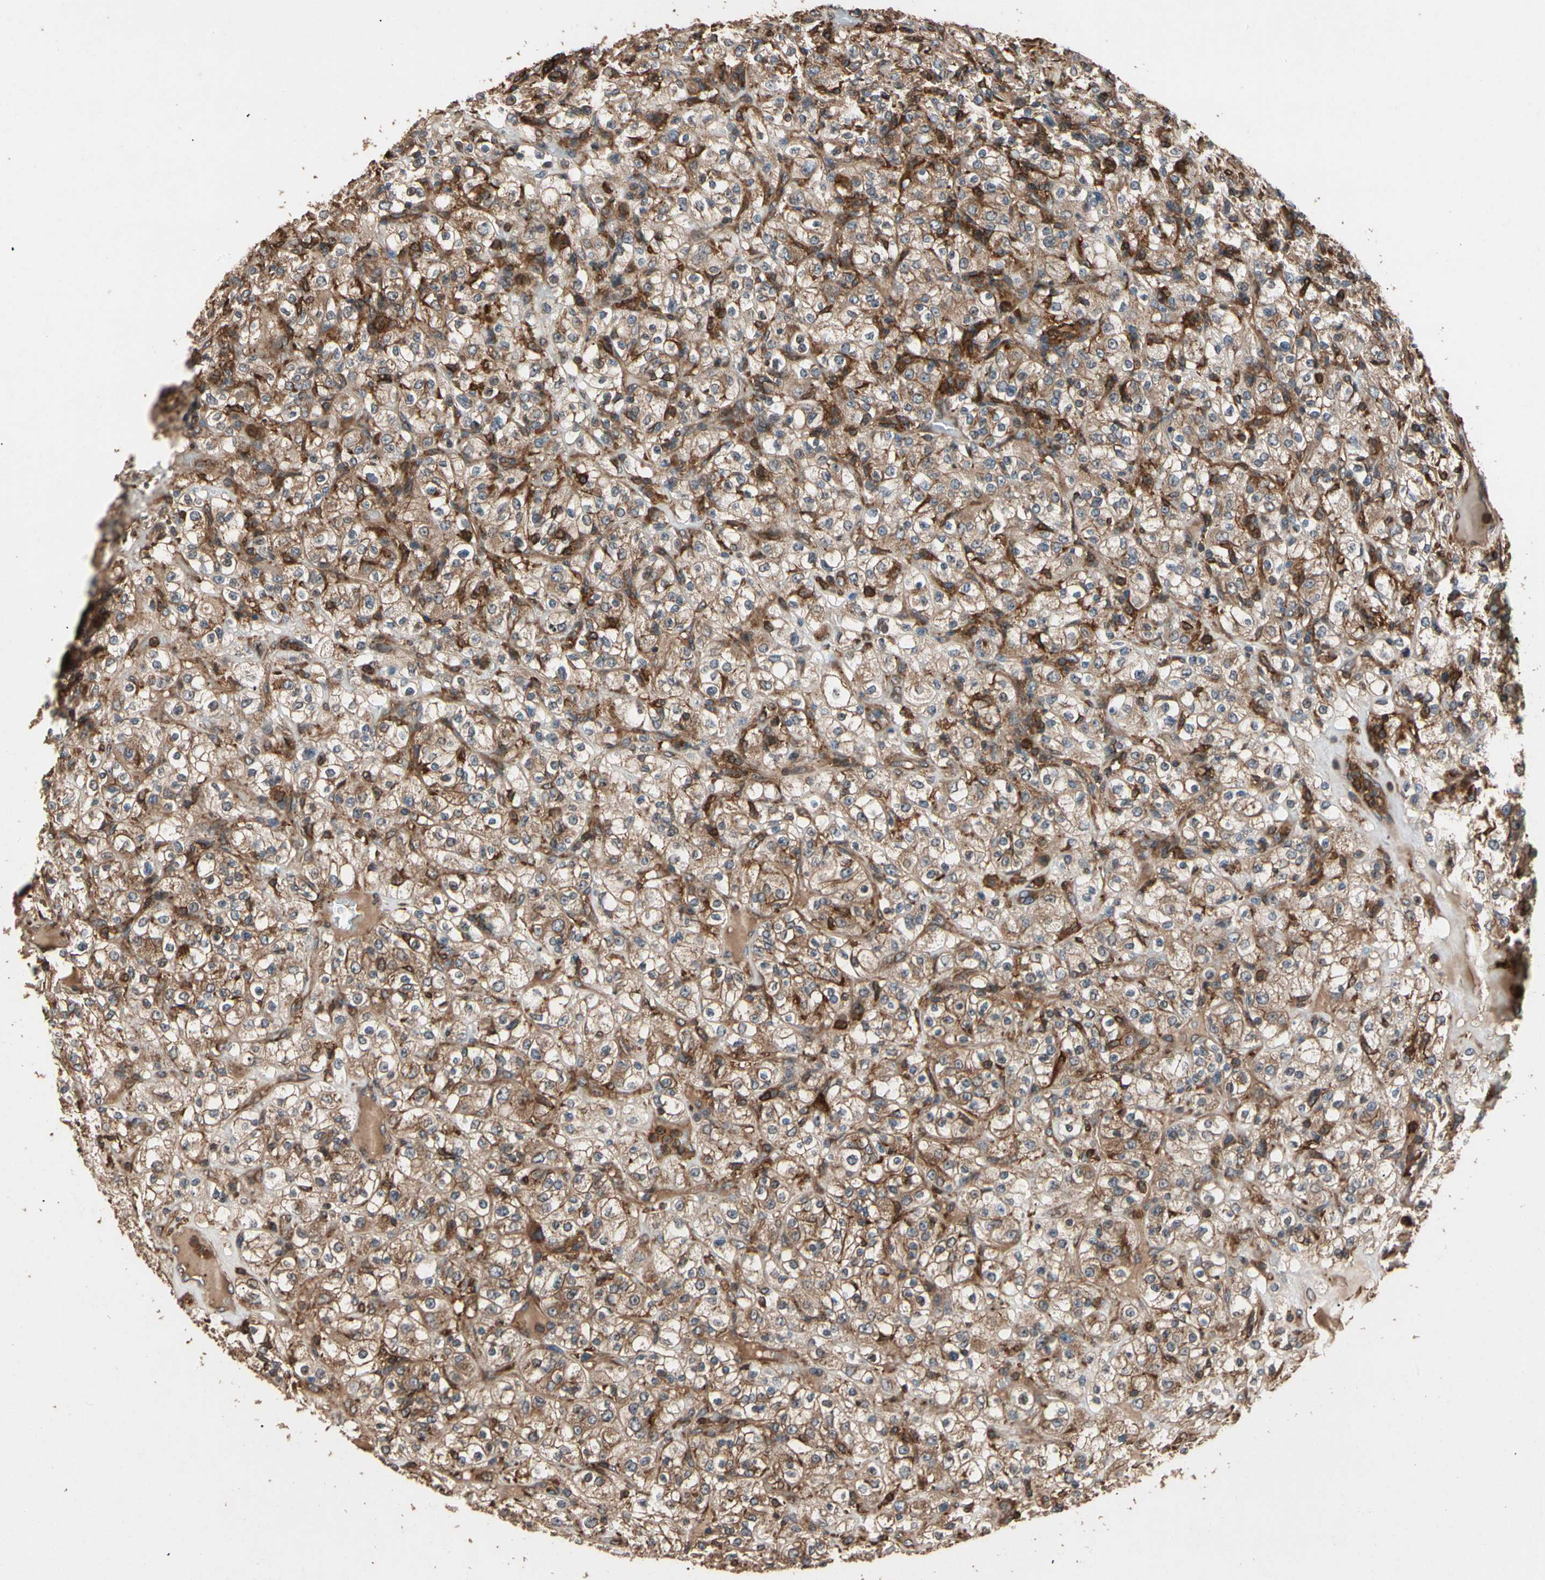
{"staining": {"intensity": "moderate", "quantity": ">75%", "location": "cytoplasmic/membranous"}, "tissue": "renal cancer", "cell_type": "Tumor cells", "image_type": "cancer", "snomed": [{"axis": "morphology", "description": "Normal tissue, NOS"}, {"axis": "morphology", "description": "Adenocarcinoma, NOS"}, {"axis": "topography", "description": "Kidney"}], "caption": "An immunohistochemistry (IHC) photomicrograph of tumor tissue is shown. Protein staining in brown labels moderate cytoplasmic/membranous positivity in renal adenocarcinoma within tumor cells. (DAB (3,3'-diaminobenzidine) IHC with brightfield microscopy, high magnification).", "gene": "AGBL2", "patient": {"sex": "female", "age": 72}}